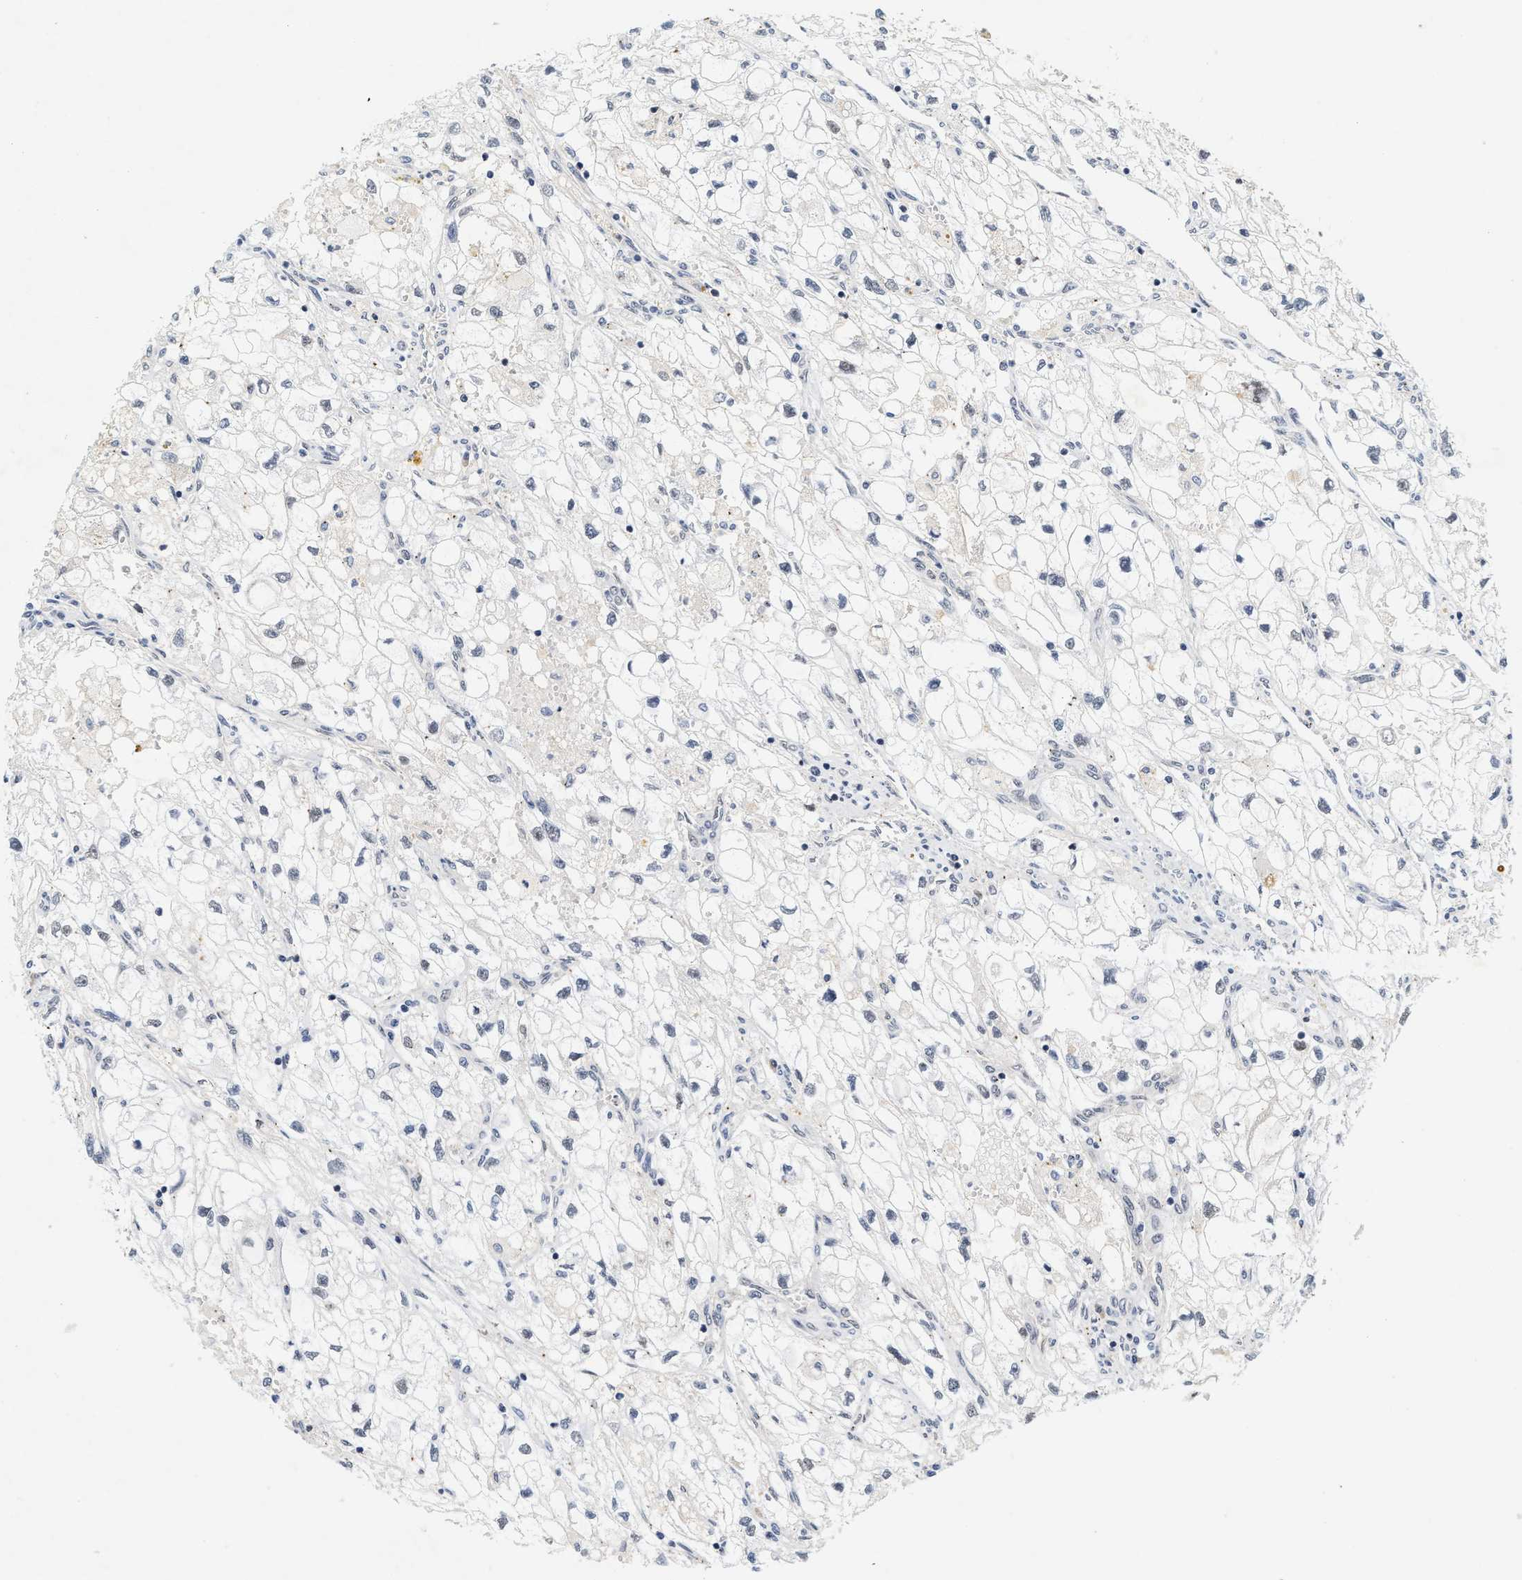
{"staining": {"intensity": "negative", "quantity": "none", "location": "none"}, "tissue": "renal cancer", "cell_type": "Tumor cells", "image_type": "cancer", "snomed": [{"axis": "morphology", "description": "Adenocarcinoma, NOS"}, {"axis": "topography", "description": "Kidney"}], "caption": "Adenocarcinoma (renal) was stained to show a protein in brown. There is no significant staining in tumor cells. Brightfield microscopy of immunohistochemistry (IHC) stained with DAB (3,3'-diaminobenzidine) (brown) and hematoxylin (blue), captured at high magnification.", "gene": "INIP", "patient": {"sex": "female", "age": 70}}